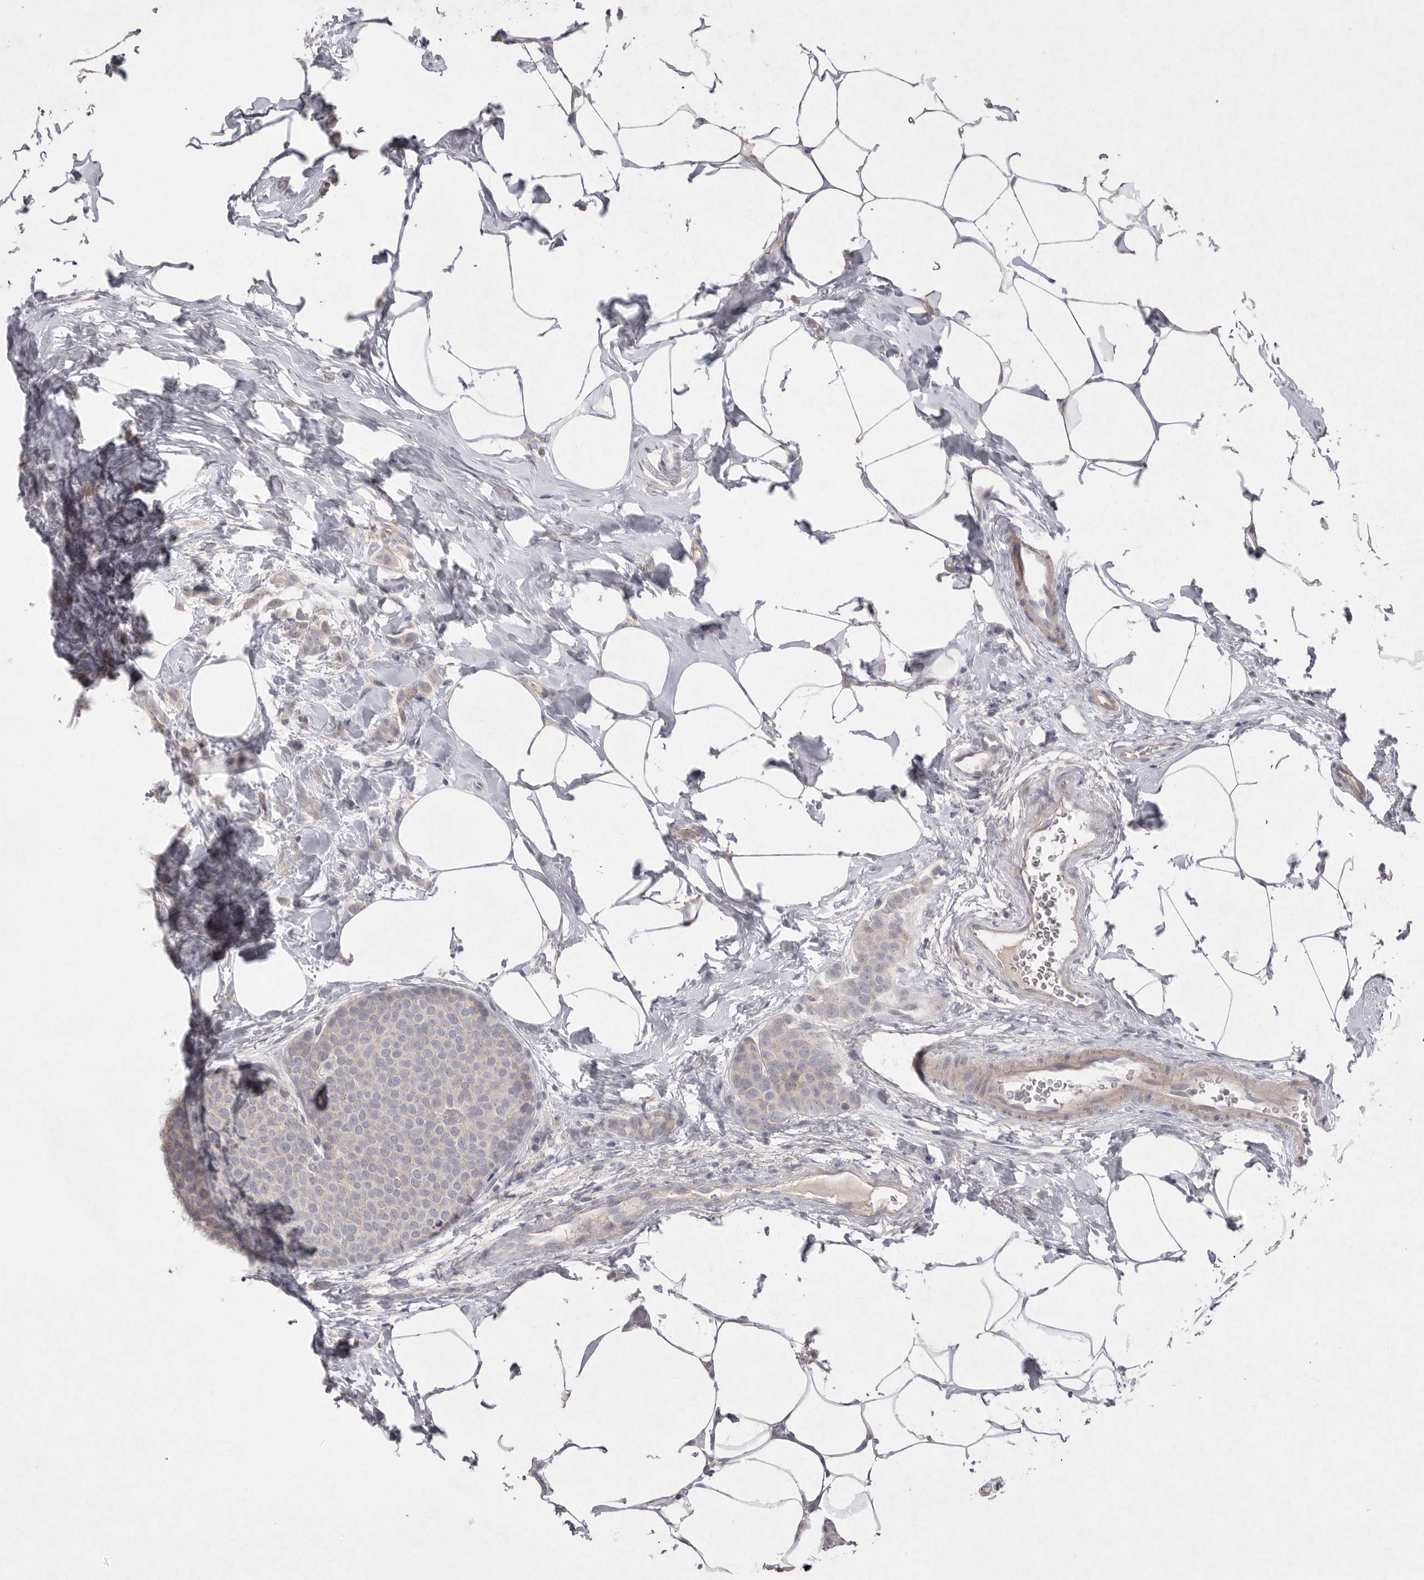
{"staining": {"intensity": "negative", "quantity": "none", "location": "none"}, "tissue": "breast cancer", "cell_type": "Tumor cells", "image_type": "cancer", "snomed": [{"axis": "morphology", "description": "Lobular carcinoma, in situ"}, {"axis": "morphology", "description": "Lobular carcinoma"}, {"axis": "topography", "description": "Breast"}], "caption": "Immunohistochemistry (IHC) histopathology image of breast lobular carcinoma stained for a protein (brown), which reveals no staining in tumor cells. The staining is performed using DAB brown chromogen with nuclei counter-stained in using hematoxylin.", "gene": "VANGL2", "patient": {"sex": "female", "age": 41}}